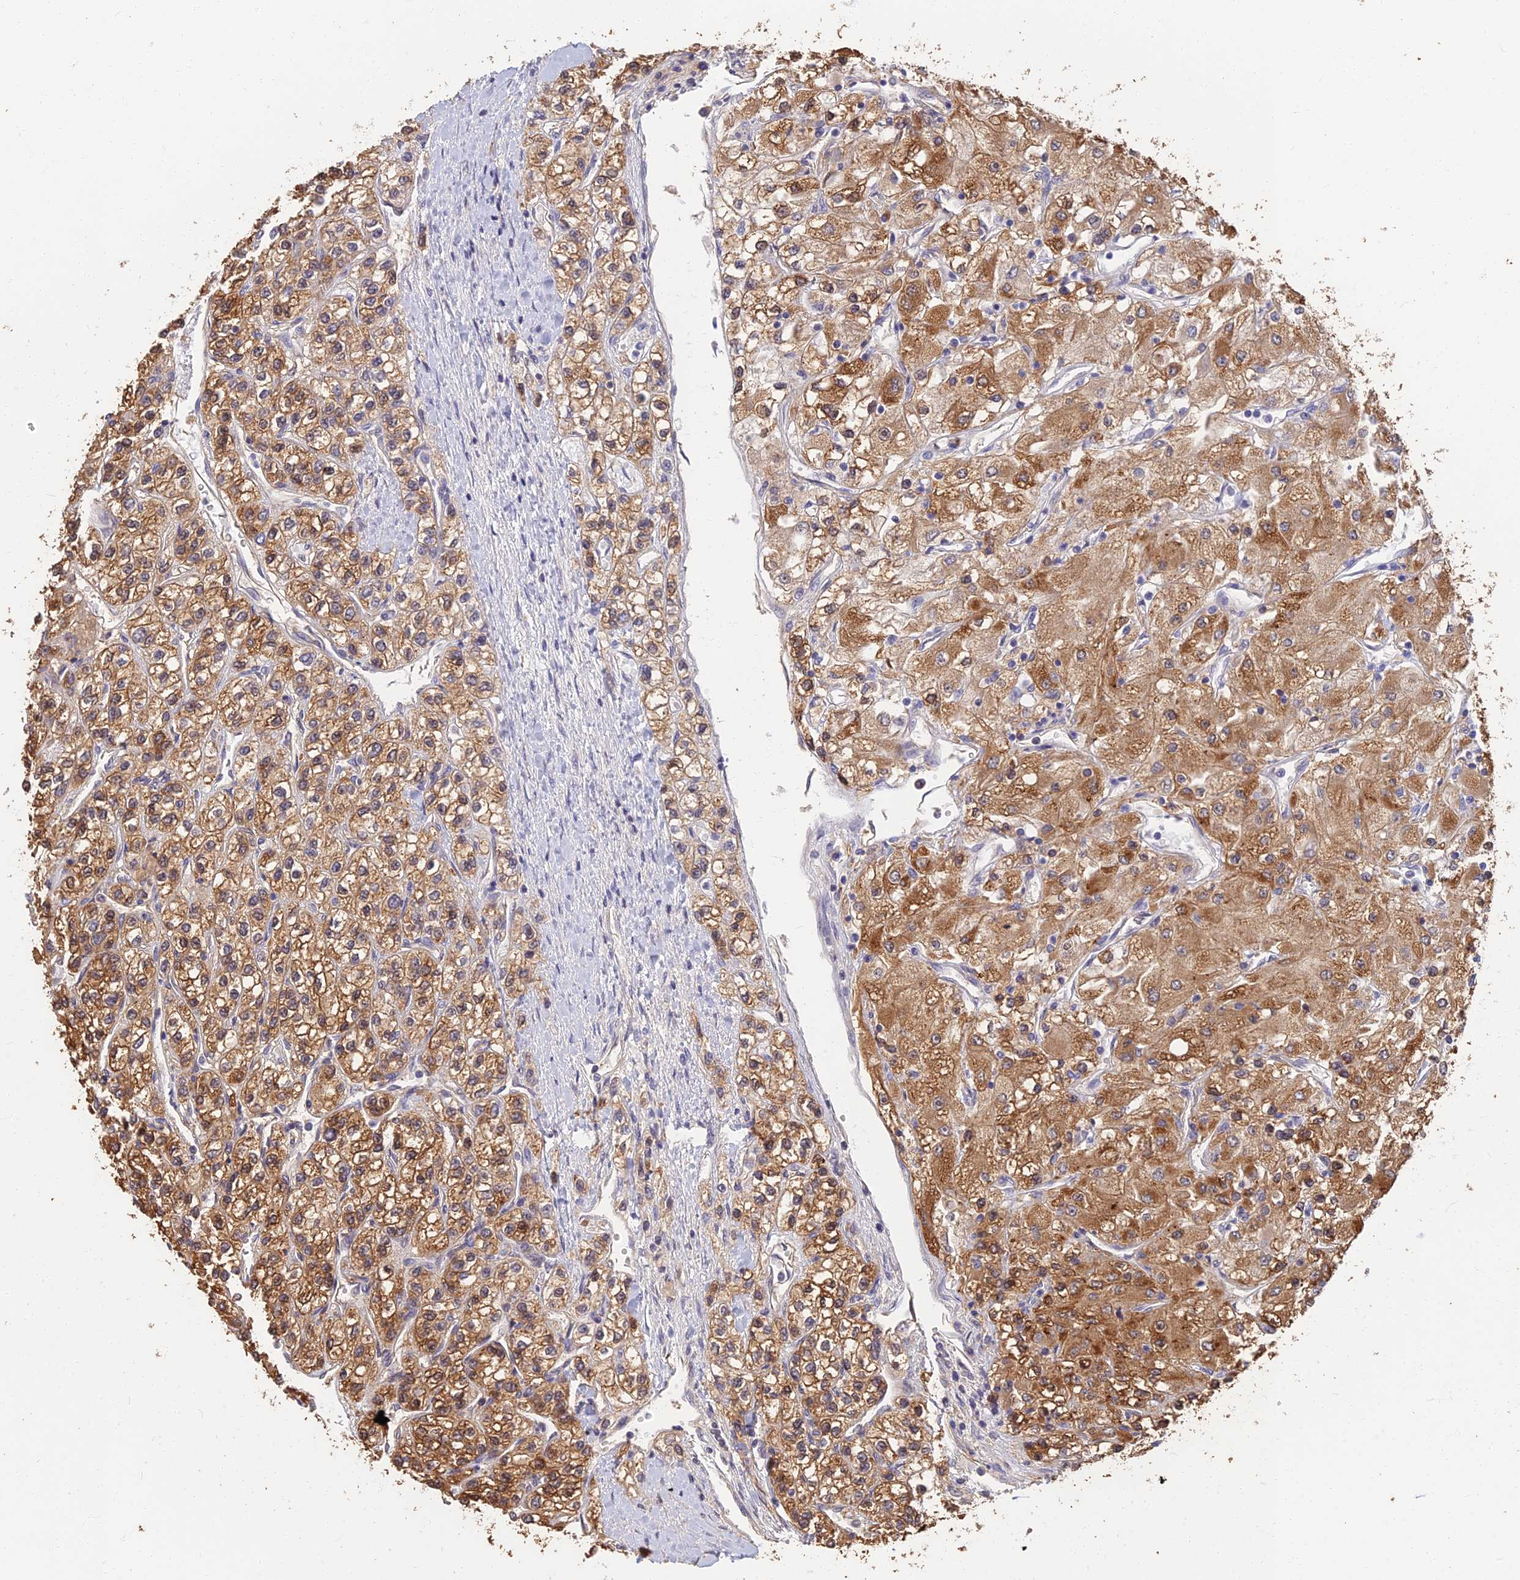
{"staining": {"intensity": "moderate", "quantity": ">75%", "location": "cytoplasmic/membranous"}, "tissue": "renal cancer", "cell_type": "Tumor cells", "image_type": "cancer", "snomed": [{"axis": "morphology", "description": "Adenocarcinoma, NOS"}, {"axis": "topography", "description": "Kidney"}], "caption": "Protein analysis of renal cancer tissue displays moderate cytoplasmic/membranous staining in approximately >75% of tumor cells. (Brightfield microscopy of DAB IHC at high magnification).", "gene": "LRRN3", "patient": {"sex": "male", "age": 80}}